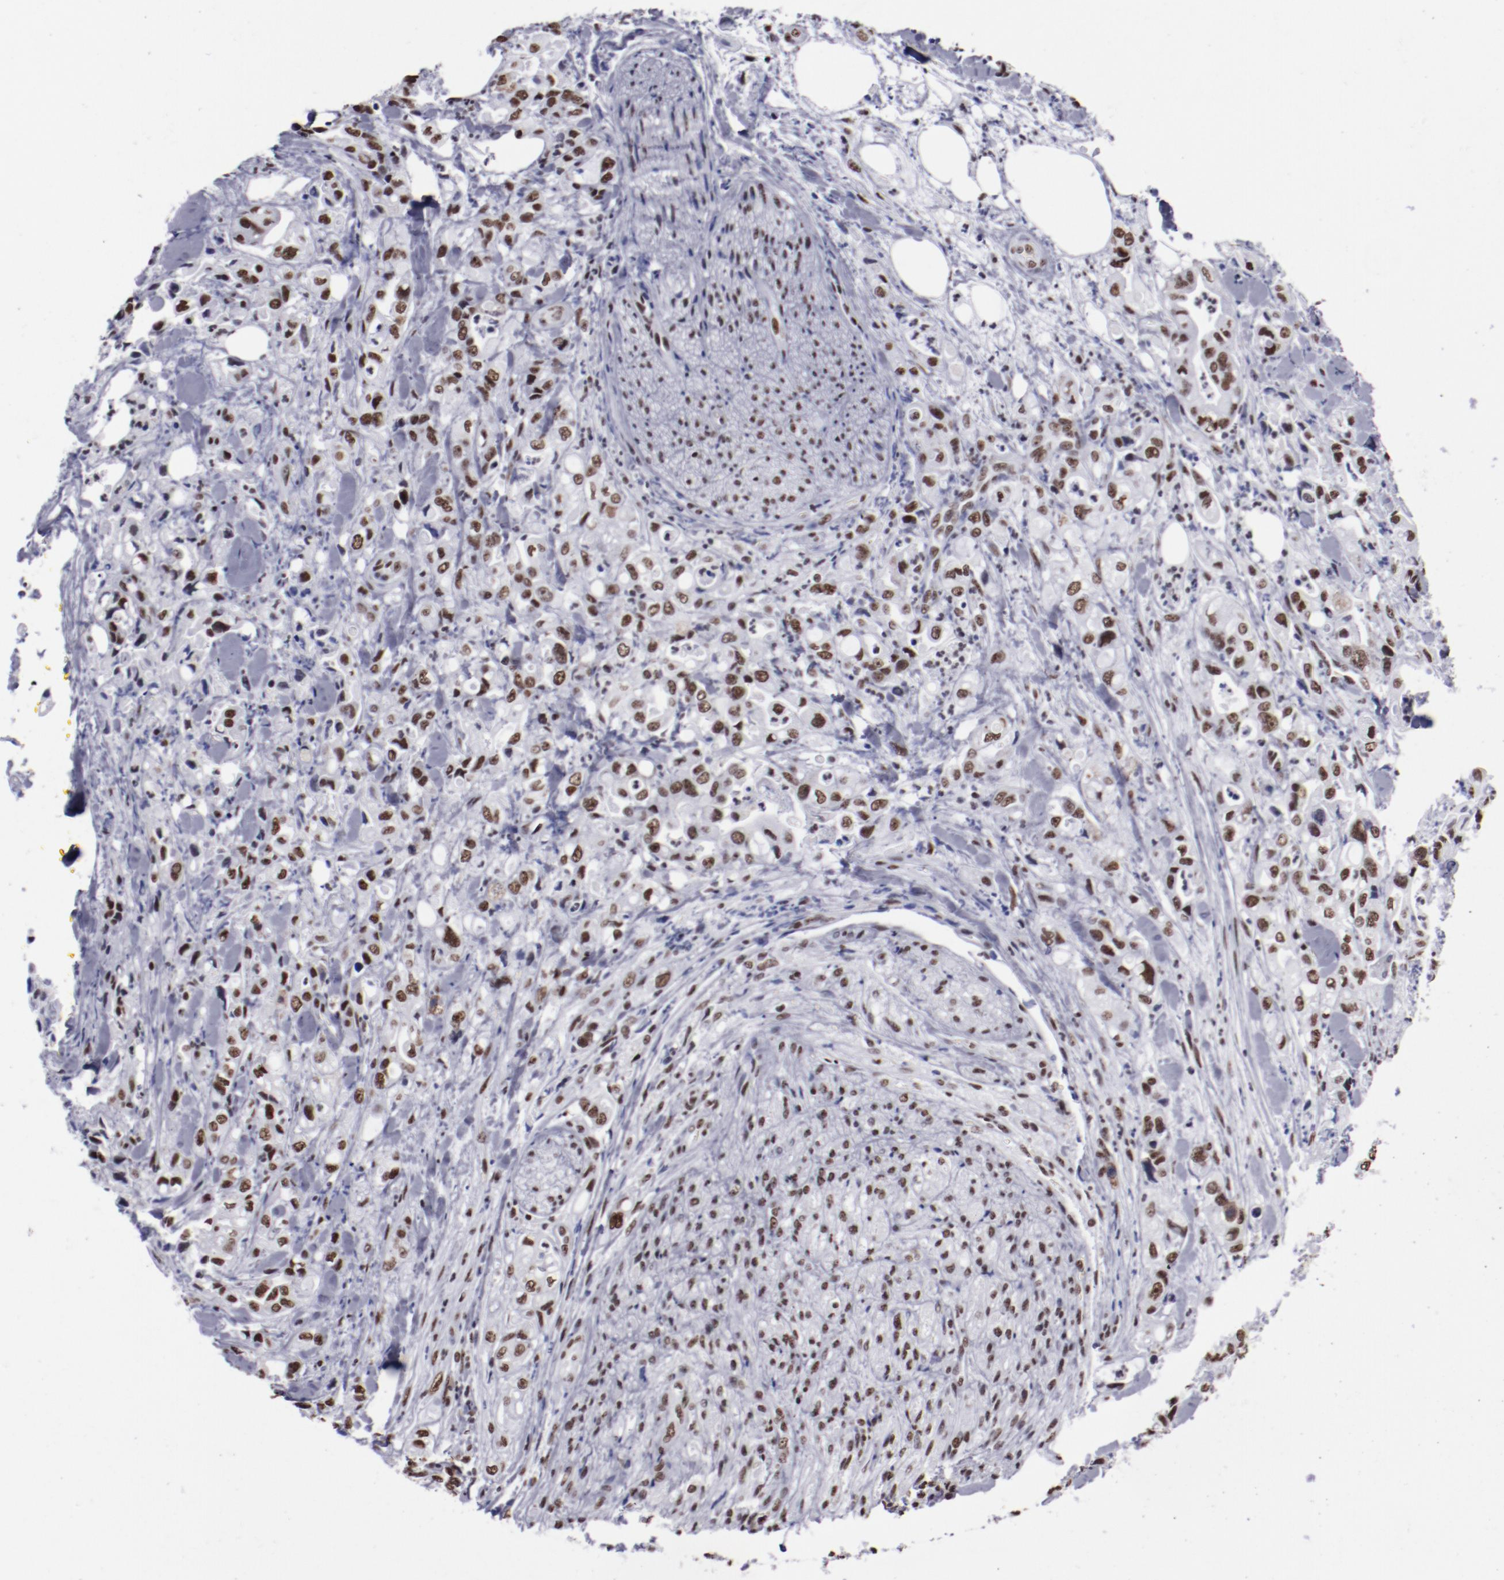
{"staining": {"intensity": "strong", "quantity": ">75%", "location": "nuclear"}, "tissue": "pancreatic cancer", "cell_type": "Tumor cells", "image_type": "cancer", "snomed": [{"axis": "morphology", "description": "Adenocarcinoma, NOS"}, {"axis": "topography", "description": "Pancreas"}], "caption": "The image demonstrates immunohistochemical staining of adenocarcinoma (pancreatic). There is strong nuclear positivity is appreciated in approximately >75% of tumor cells. (DAB IHC, brown staining for protein, blue staining for nuclei).", "gene": "HNRNPA2B1", "patient": {"sex": "male", "age": 70}}